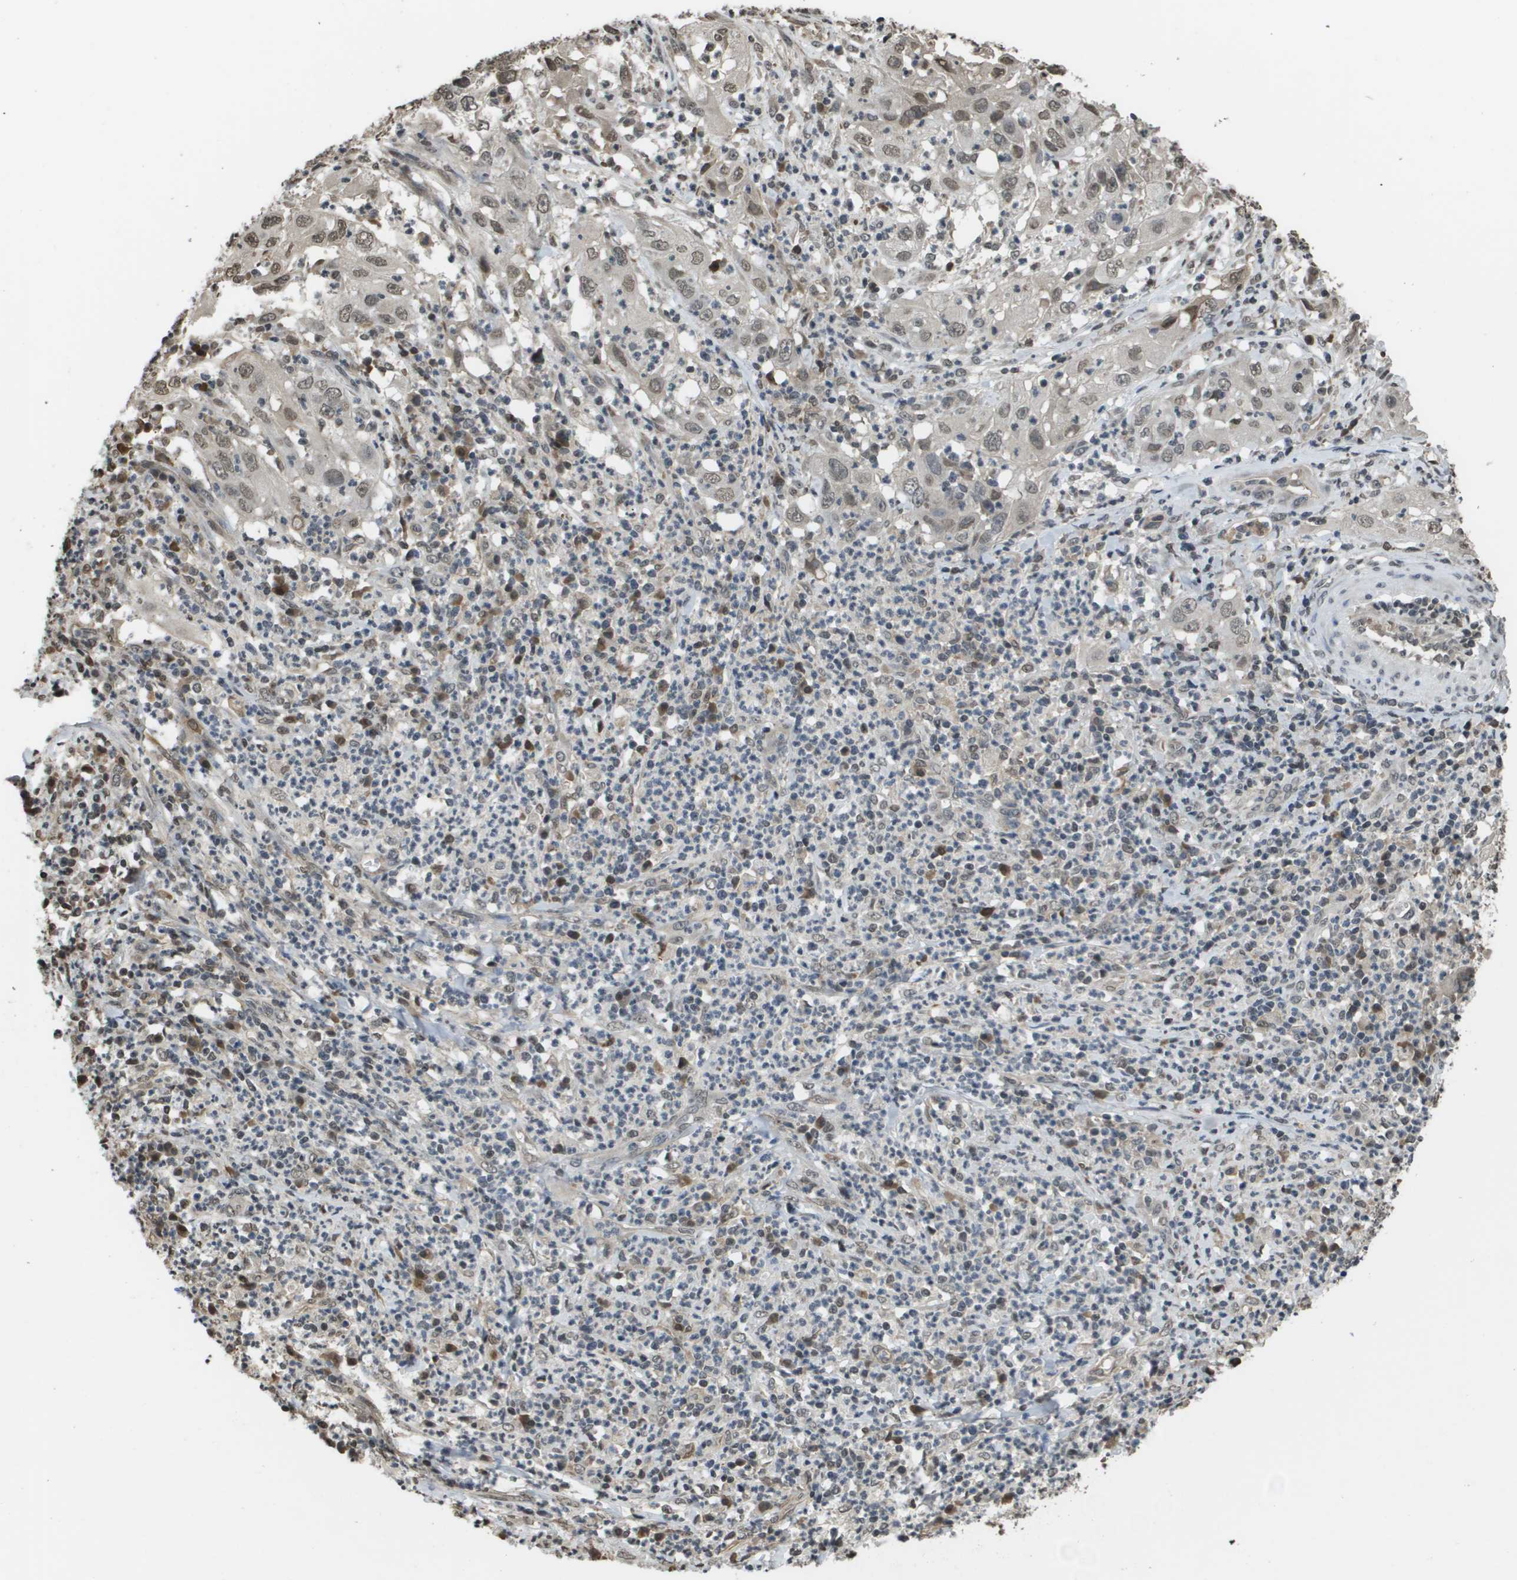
{"staining": {"intensity": "weak", "quantity": ">75%", "location": "nuclear"}, "tissue": "cervical cancer", "cell_type": "Tumor cells", "image_type": "cancer", "snomed": [{"axis": "morphology", "description": "Squamous cell carcinoma, NOS"}, {"axis": "topography", "description": "Cervix"}], "caption": "Immunohistochemical staining of cervical squamous cell carcinoma shows low levels of weak nuclear protein staining in approximately >75% of tumor cells. The staining was performed using DAB to visualize the protein expression in brown, while the nuclei were stained in blue with hematoxylin (Magnification: 20x).", "gene": "NDRG2", "patient": {"sex": "female", "age": 32}}